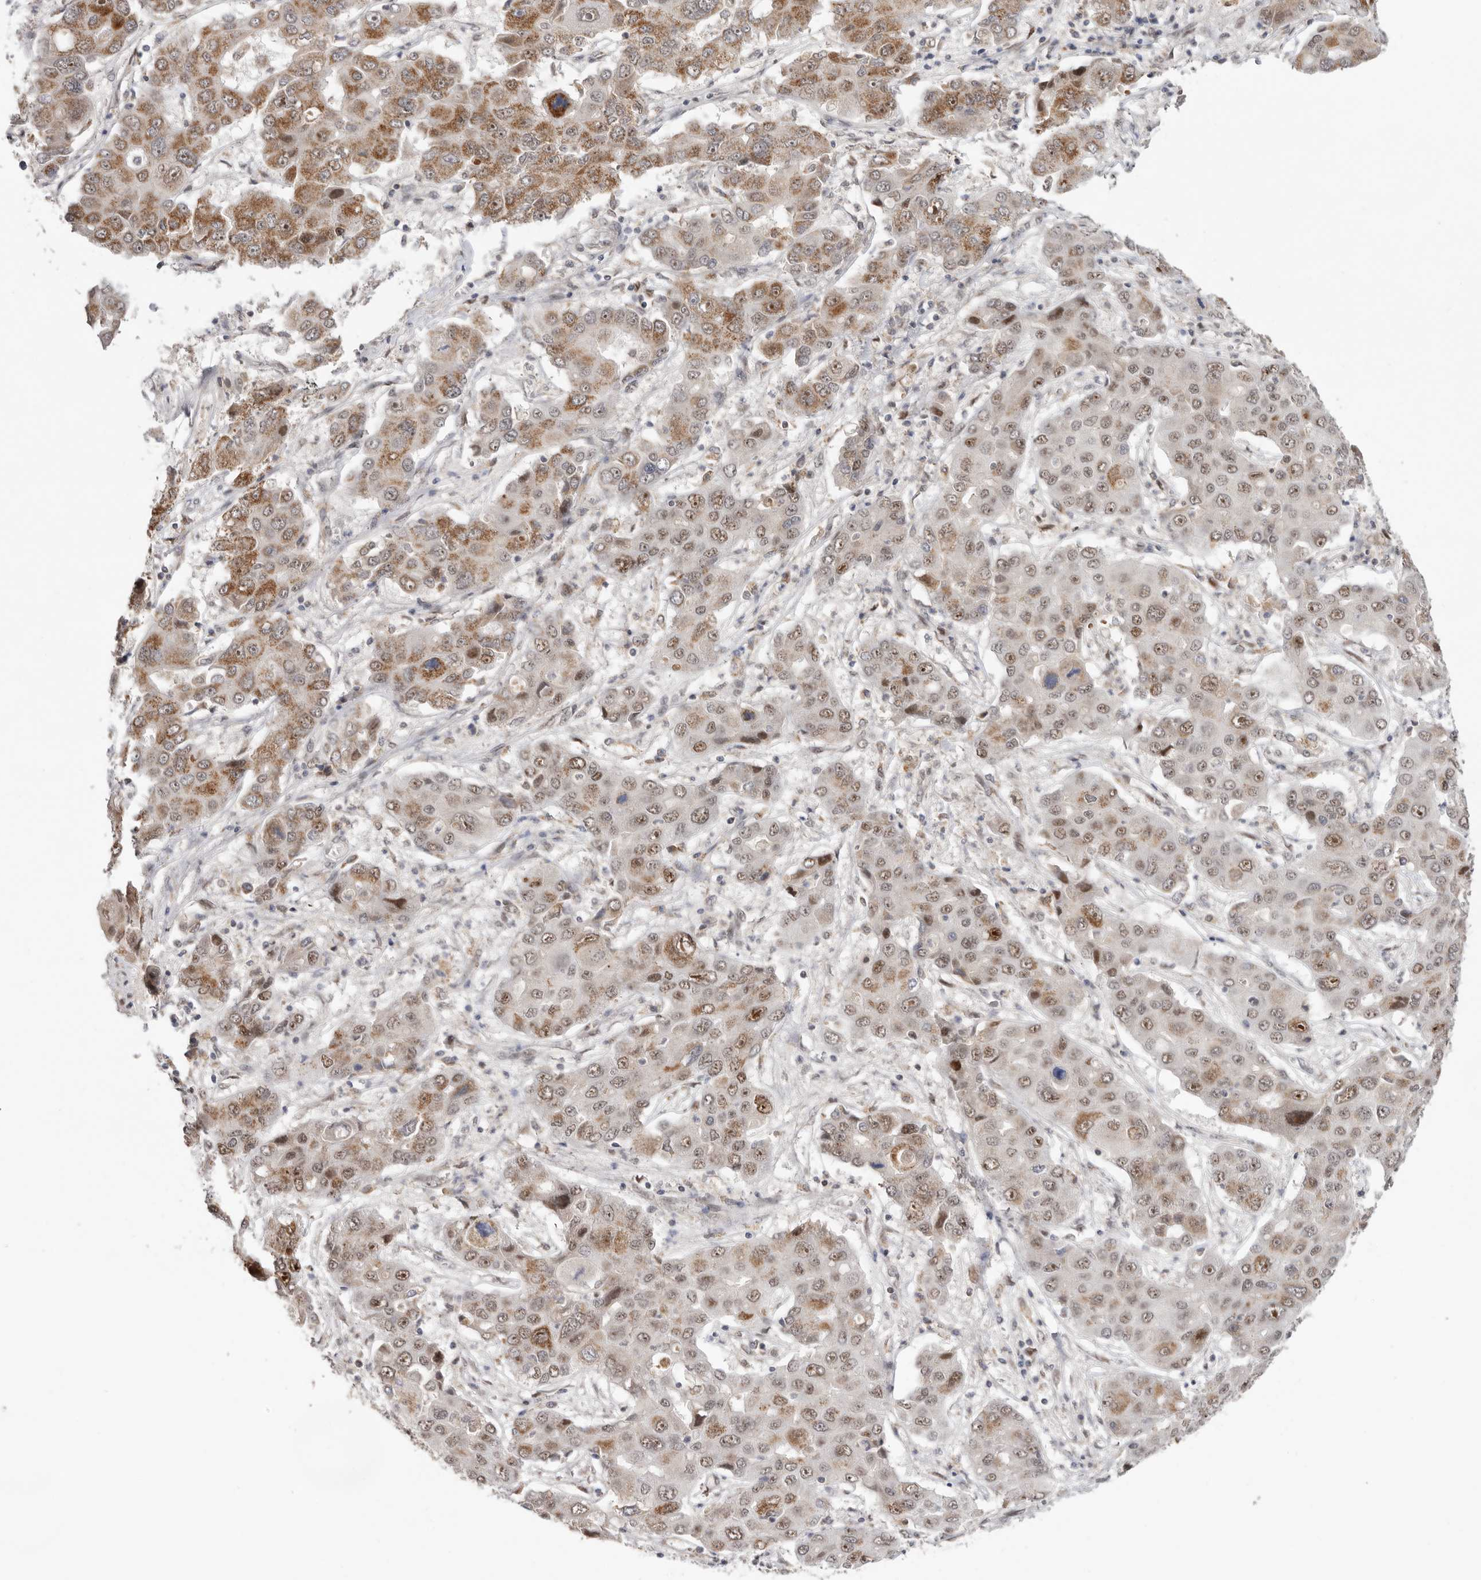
{"staining": {"intensity": "moderate", "quantity": ">75%", "location": "cytoplasmic/membranous,nuclear"}, "tissue": "liver cancer", "cell_type": "Tumor cells", "image_type": "cancer", "snomed": [{"axis": "morphology", "description": "Cholangiocarcinoma"}, {"axis": "topography", "description": "Liver"}], "caption": "Liver cholangiocarcinoma tissue shows moderate cytoplasmic/membranous and nuclear staining in approximately >75% of tumor cells", "gene": "BRCA2", "patient": {"sex": "male", "age": 67}}